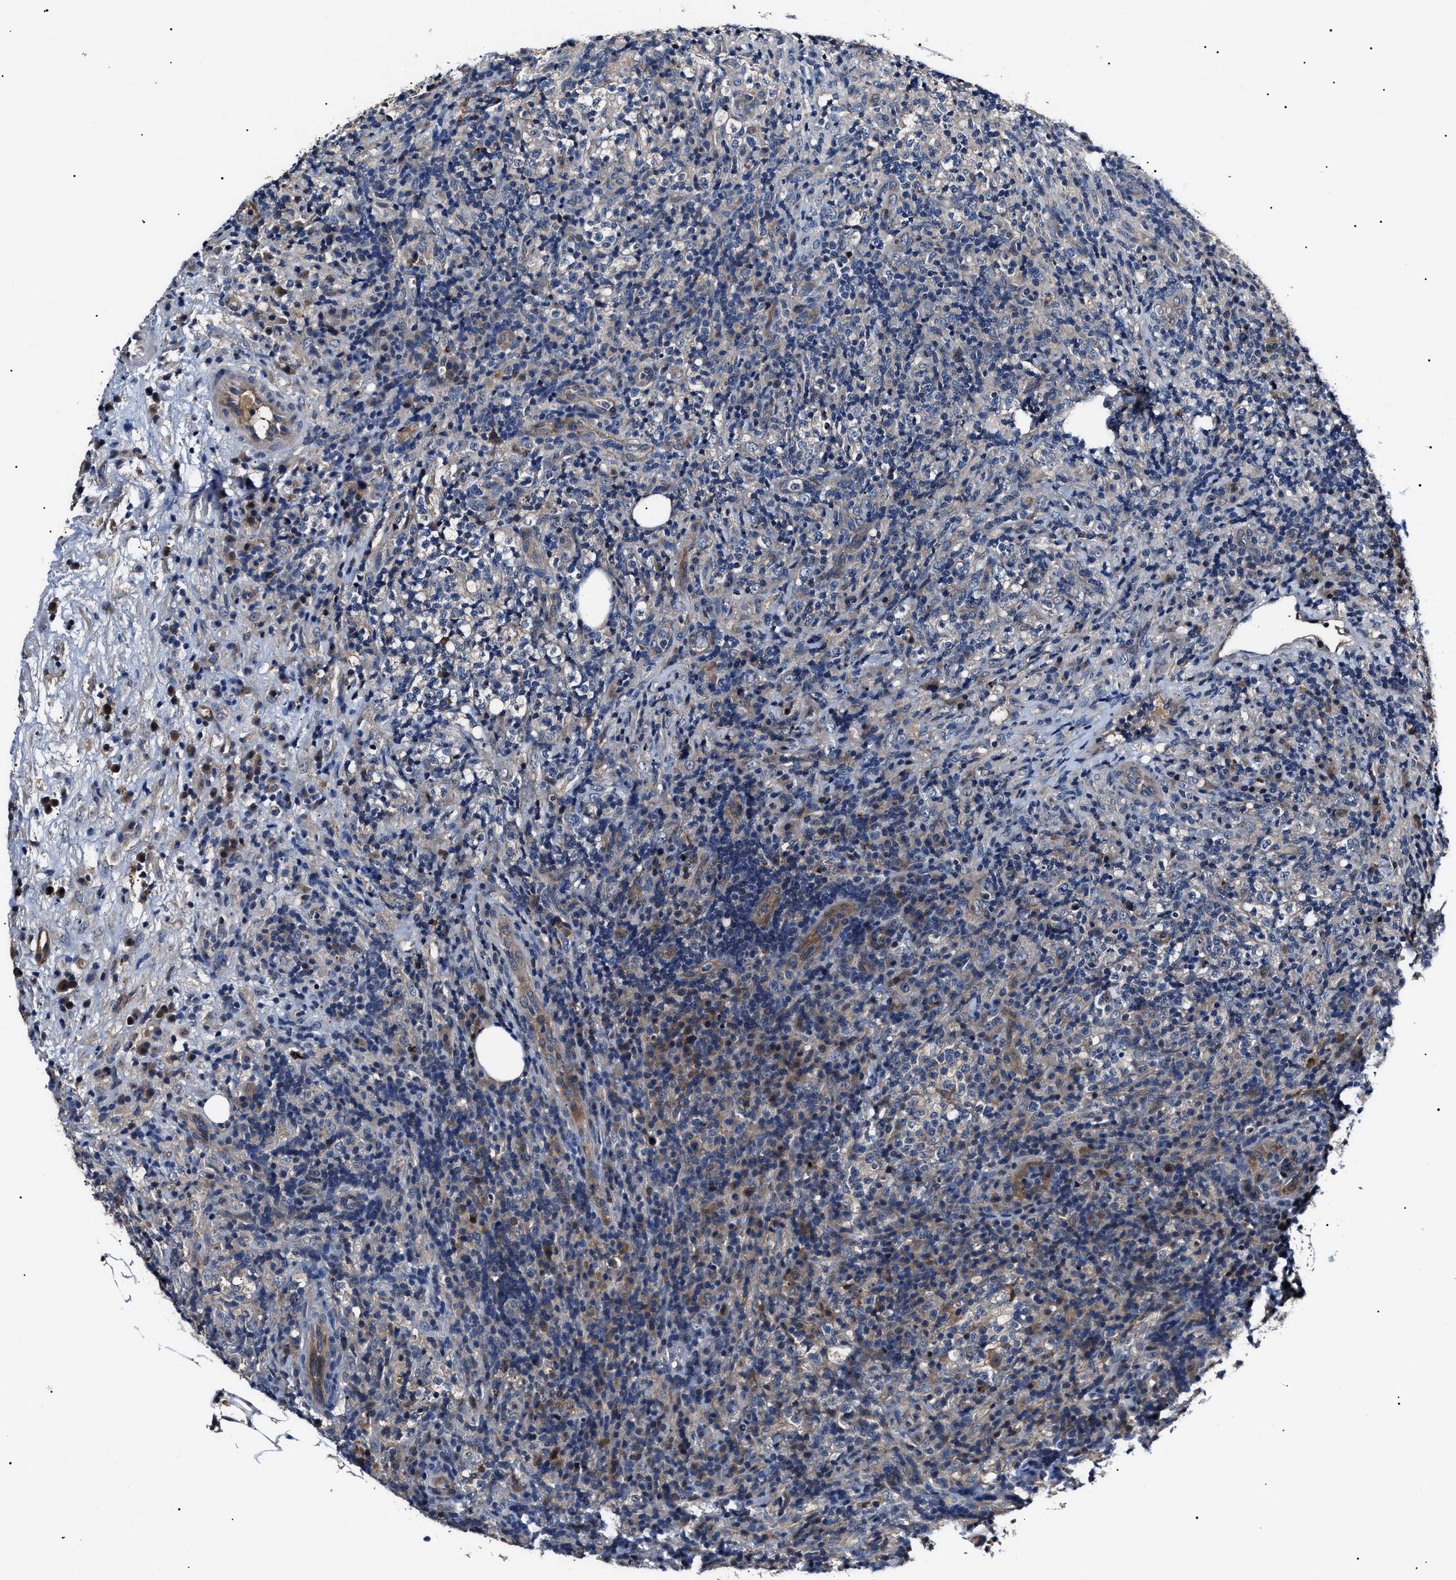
{"staining": {"intensity": "negative", "quantity": "none", "location": "none"}, "tissue": "lymphoma", "cell_type": "Tumor cells", "image_type": "cancer", "snomed": [{"axis": "morphology", "description": "Malignant lymphoma, non-Hodgkin's type, High grade"}, {"axis": "topography", "description": "Lymph node"}], "caption": "Human lymphoma stained for a protein using immunohistochemistry (IHC) demonstrates no staining in tumor cells.", "gene": "IFT81", "patient": {"sex": "female", "age": 76}}